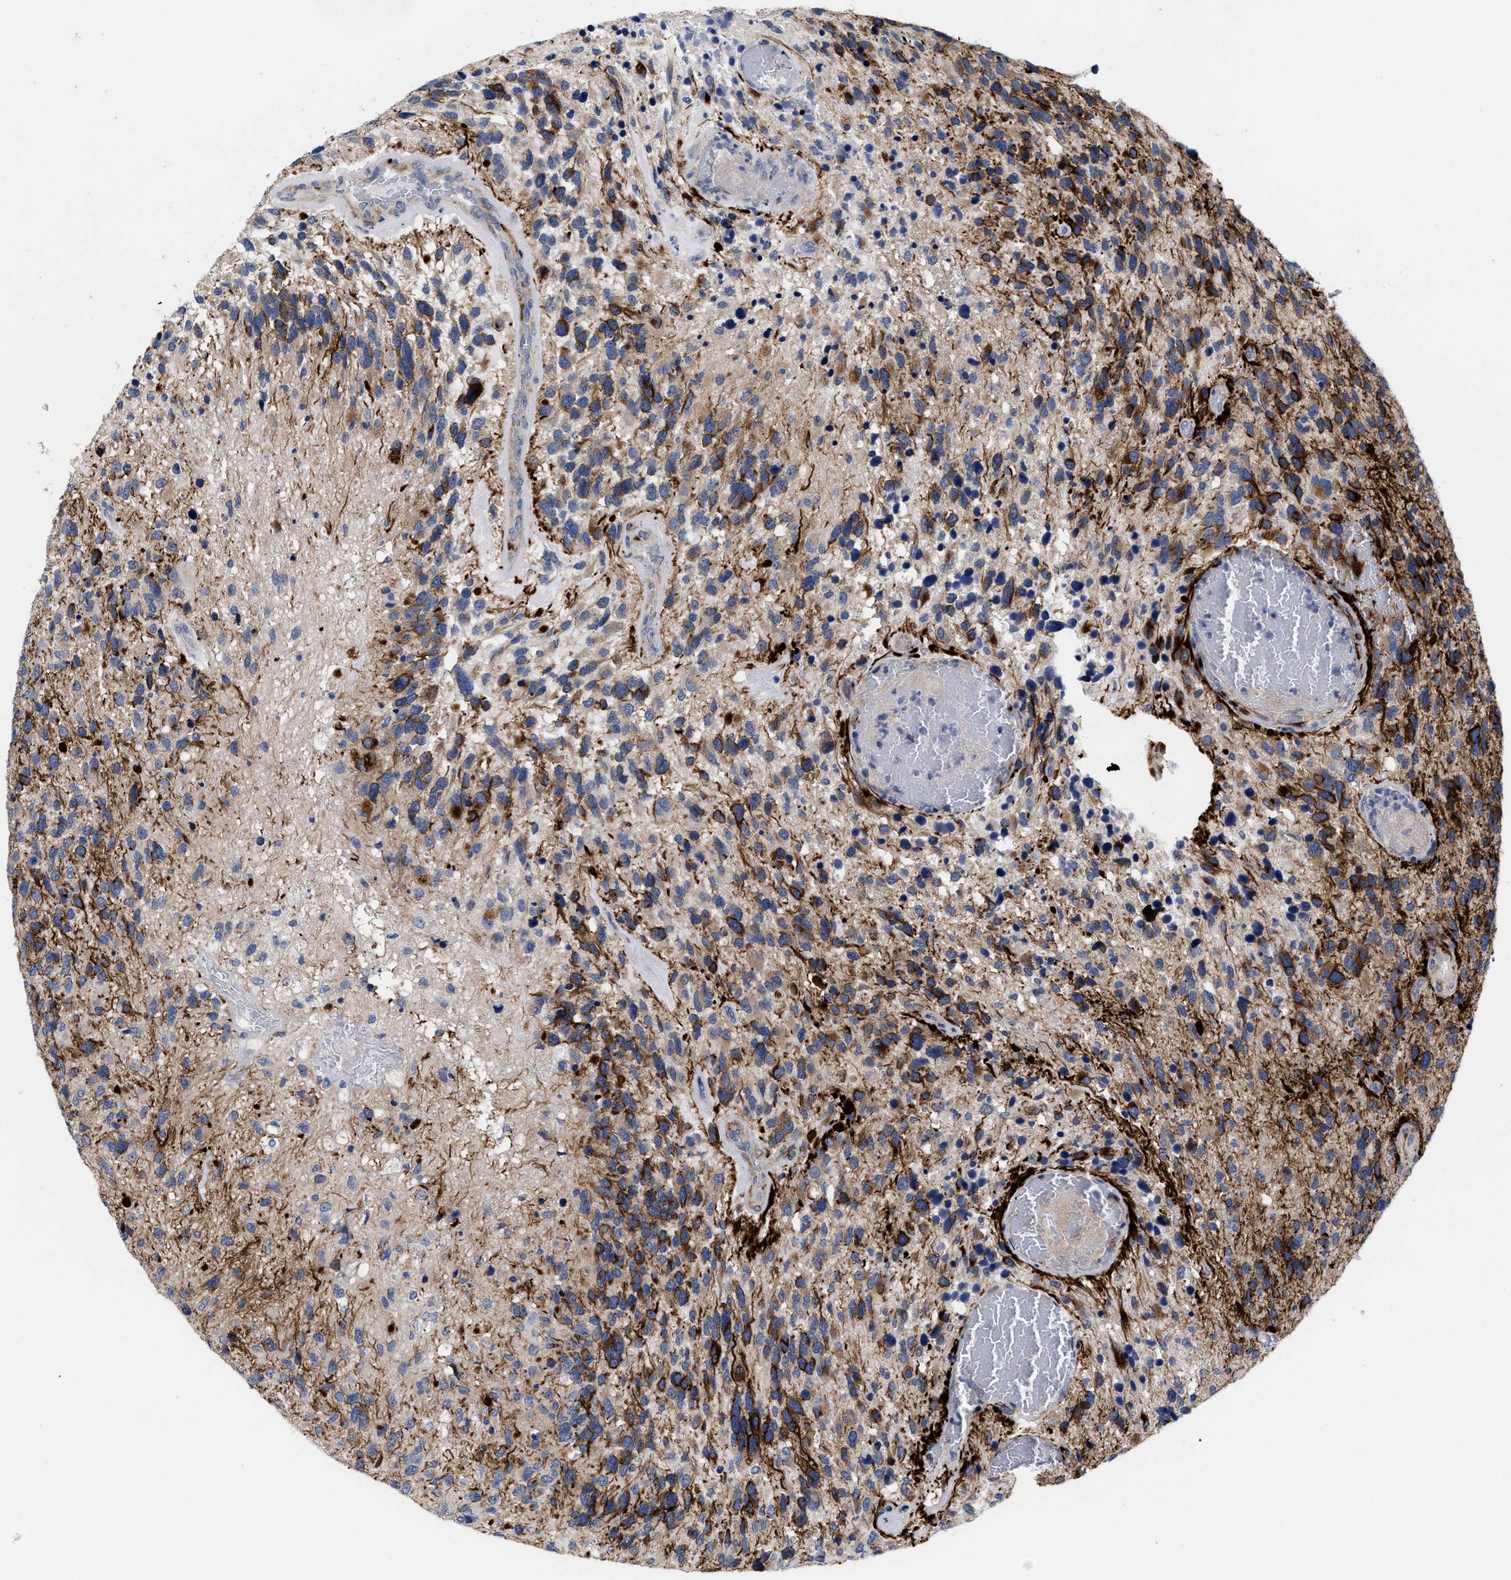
{"staining": {"intensity": "strong", "quantity": "25%-75%", "location": "cytoplasmic/membranous"}, "tissue": "glioma", "cell_type": "Tumor cells", "image_type": "cancer", "snomed": [{"axis": "morphology", "description": "Glioma, malignant, High grade"}, {"axis": "topography", "description": "Brain"}], "caption": "Protein expression by immunohistochemistry shows strong cytoplasmic/membranous positivity in about 25%-75% of tumor cells in malignant high-grade glioma.", "gene": "CCN5", "patient": {"sex": "female", "age": 58}}